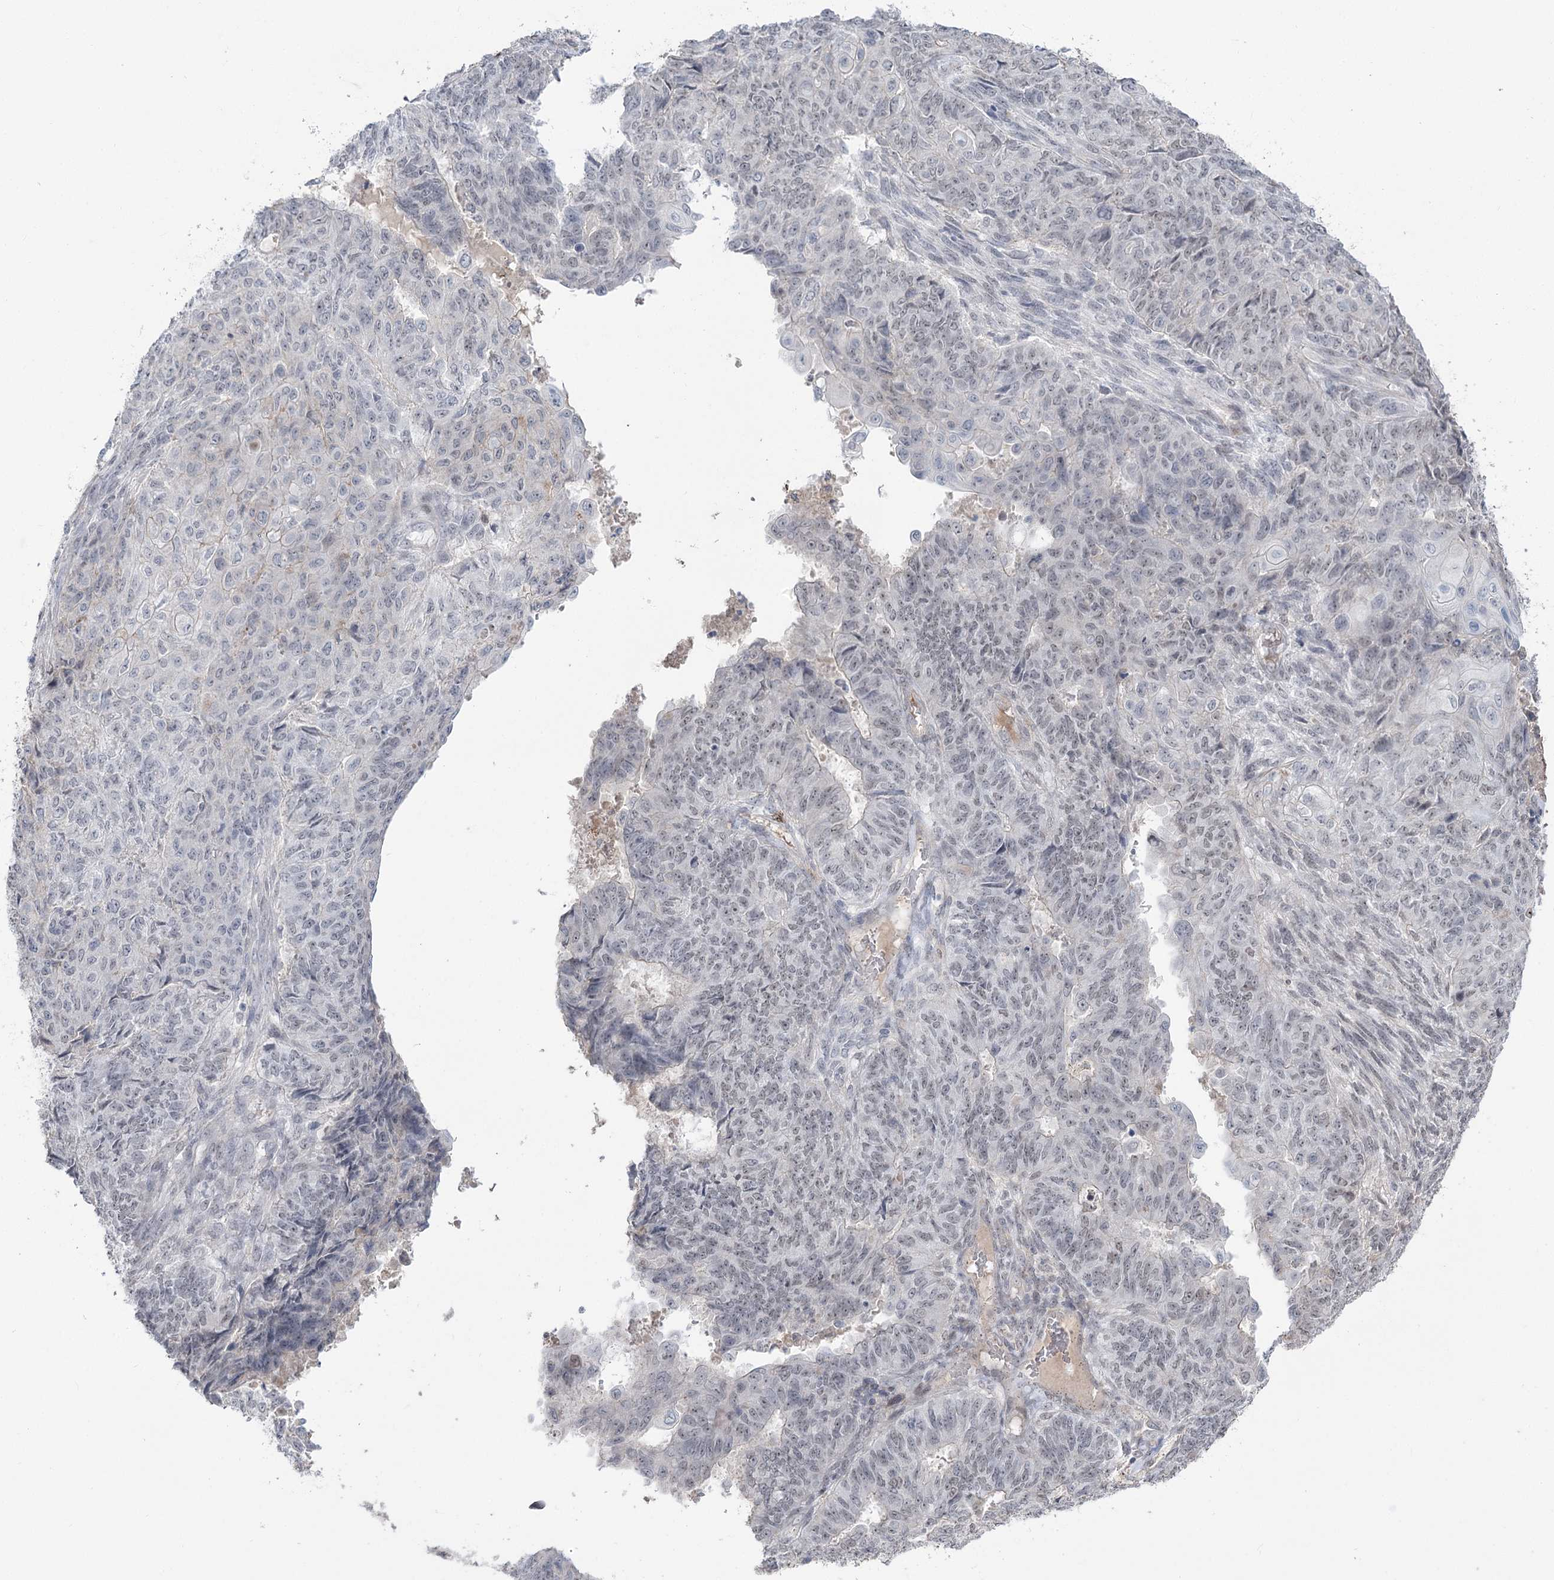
{"staining": {"intensity": "negative", "quantity": "none", "location": "none"}, "tissue": "endometrial cancer", "cell_type": "Tumor cells", "image_type": "cancer", "snomed": [{"axis": "morphology", "description": "Adenocarcinoma, NOS"}, {"axis": "topography", "description": "Endometrium"}], "caption": "Tumor cells are negative for protein expression in human endometrial cancer.", "gene": "ZSCAN23", "patient": {"sex": "female", "age": 32}}